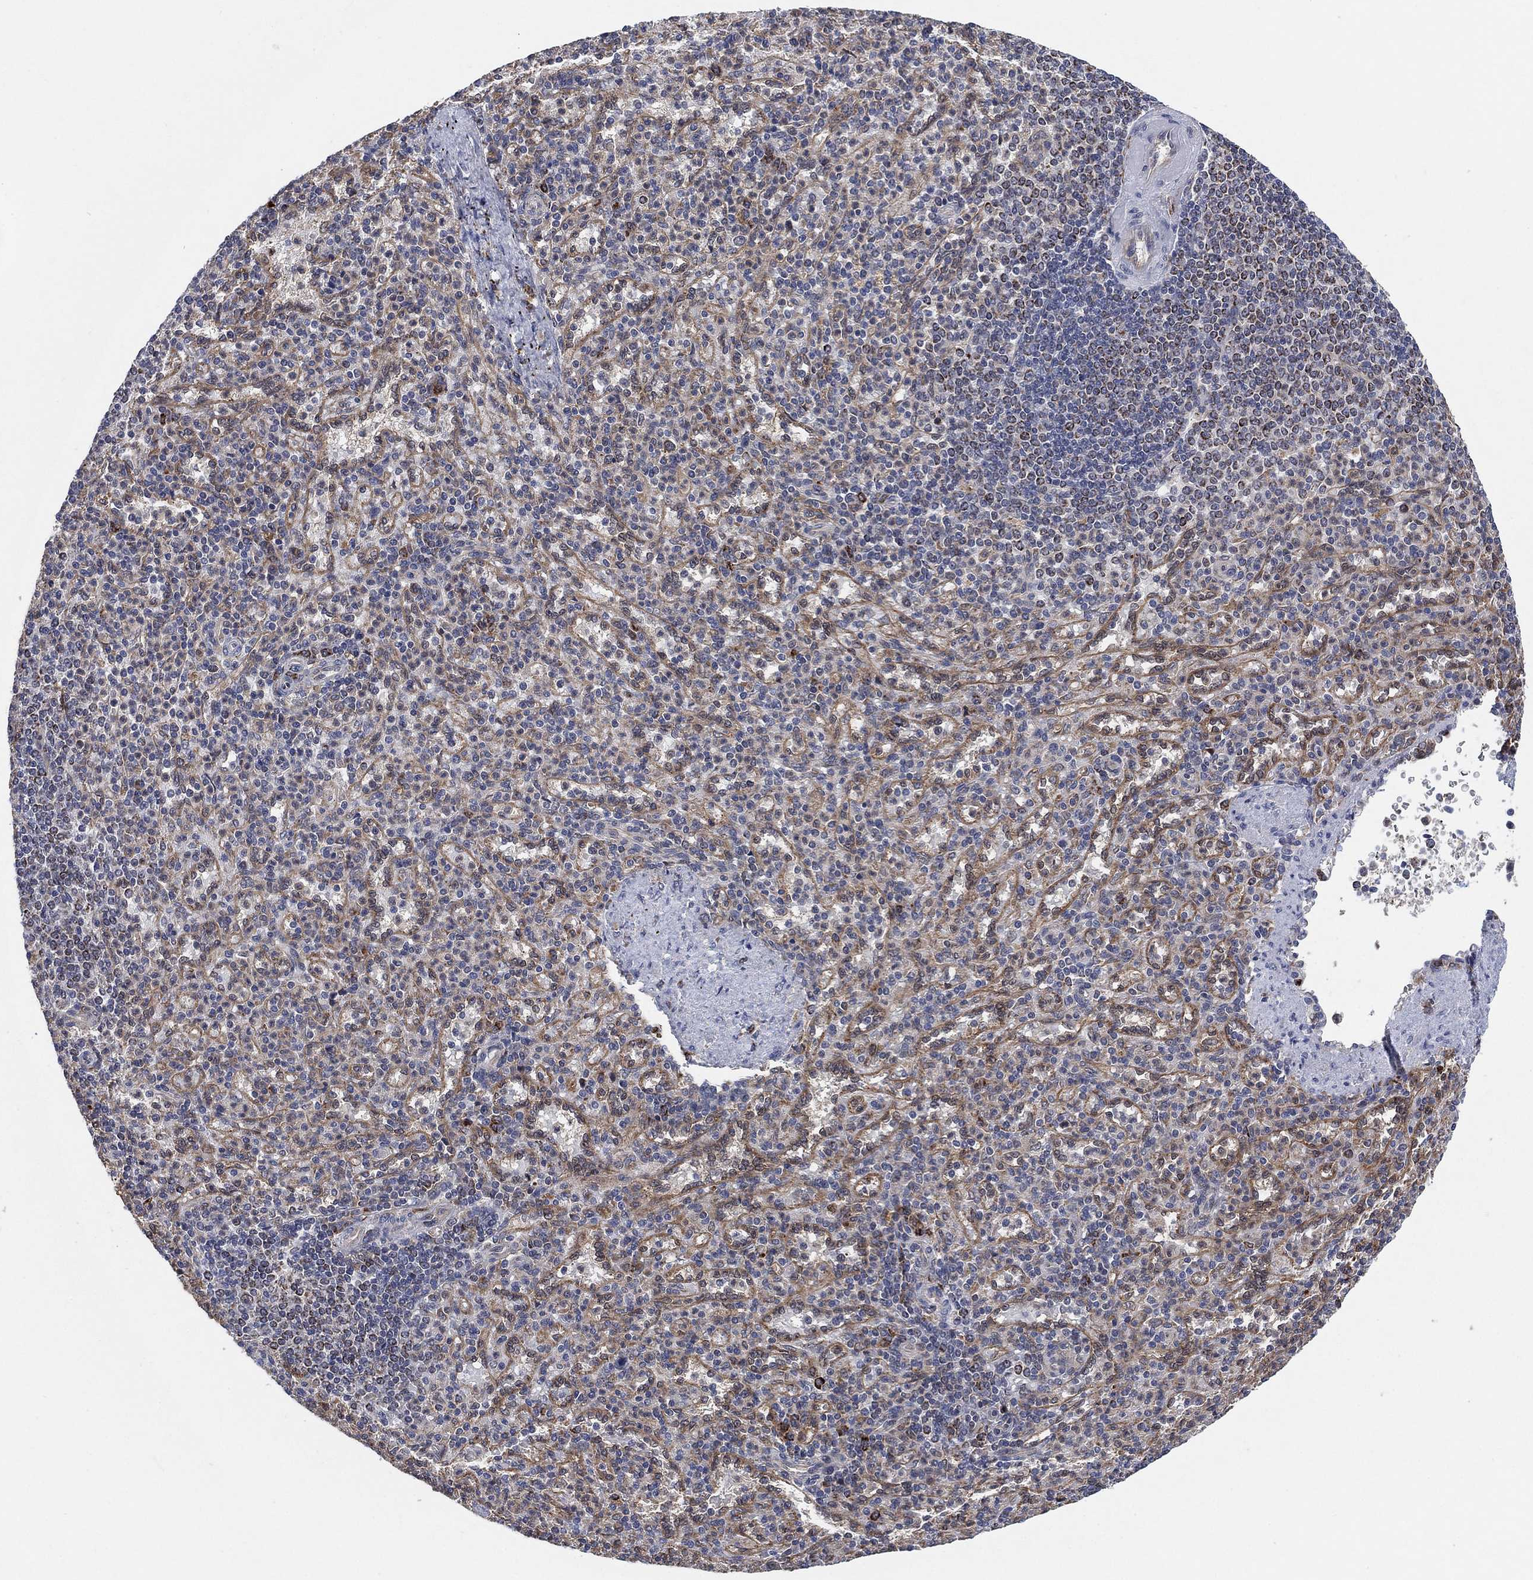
{"staining": {"intensity": "negative", "quantity": "none", "location": "none"}, "tissue": "spleen", "cell_type": "Cells in red pulp", "image_type": "normal", "snomed": [{"axis": "morphology", "description": "Normal tissue, NOS"}, {"axis": "topography", "description": "Spleen"}], "caption": "Immunohistochemistry (IHC) of unremarkable spleen reveals no expression in cells in red pulp.", "gene": "FES", "patient": {"sex": "female", "age": 74}}